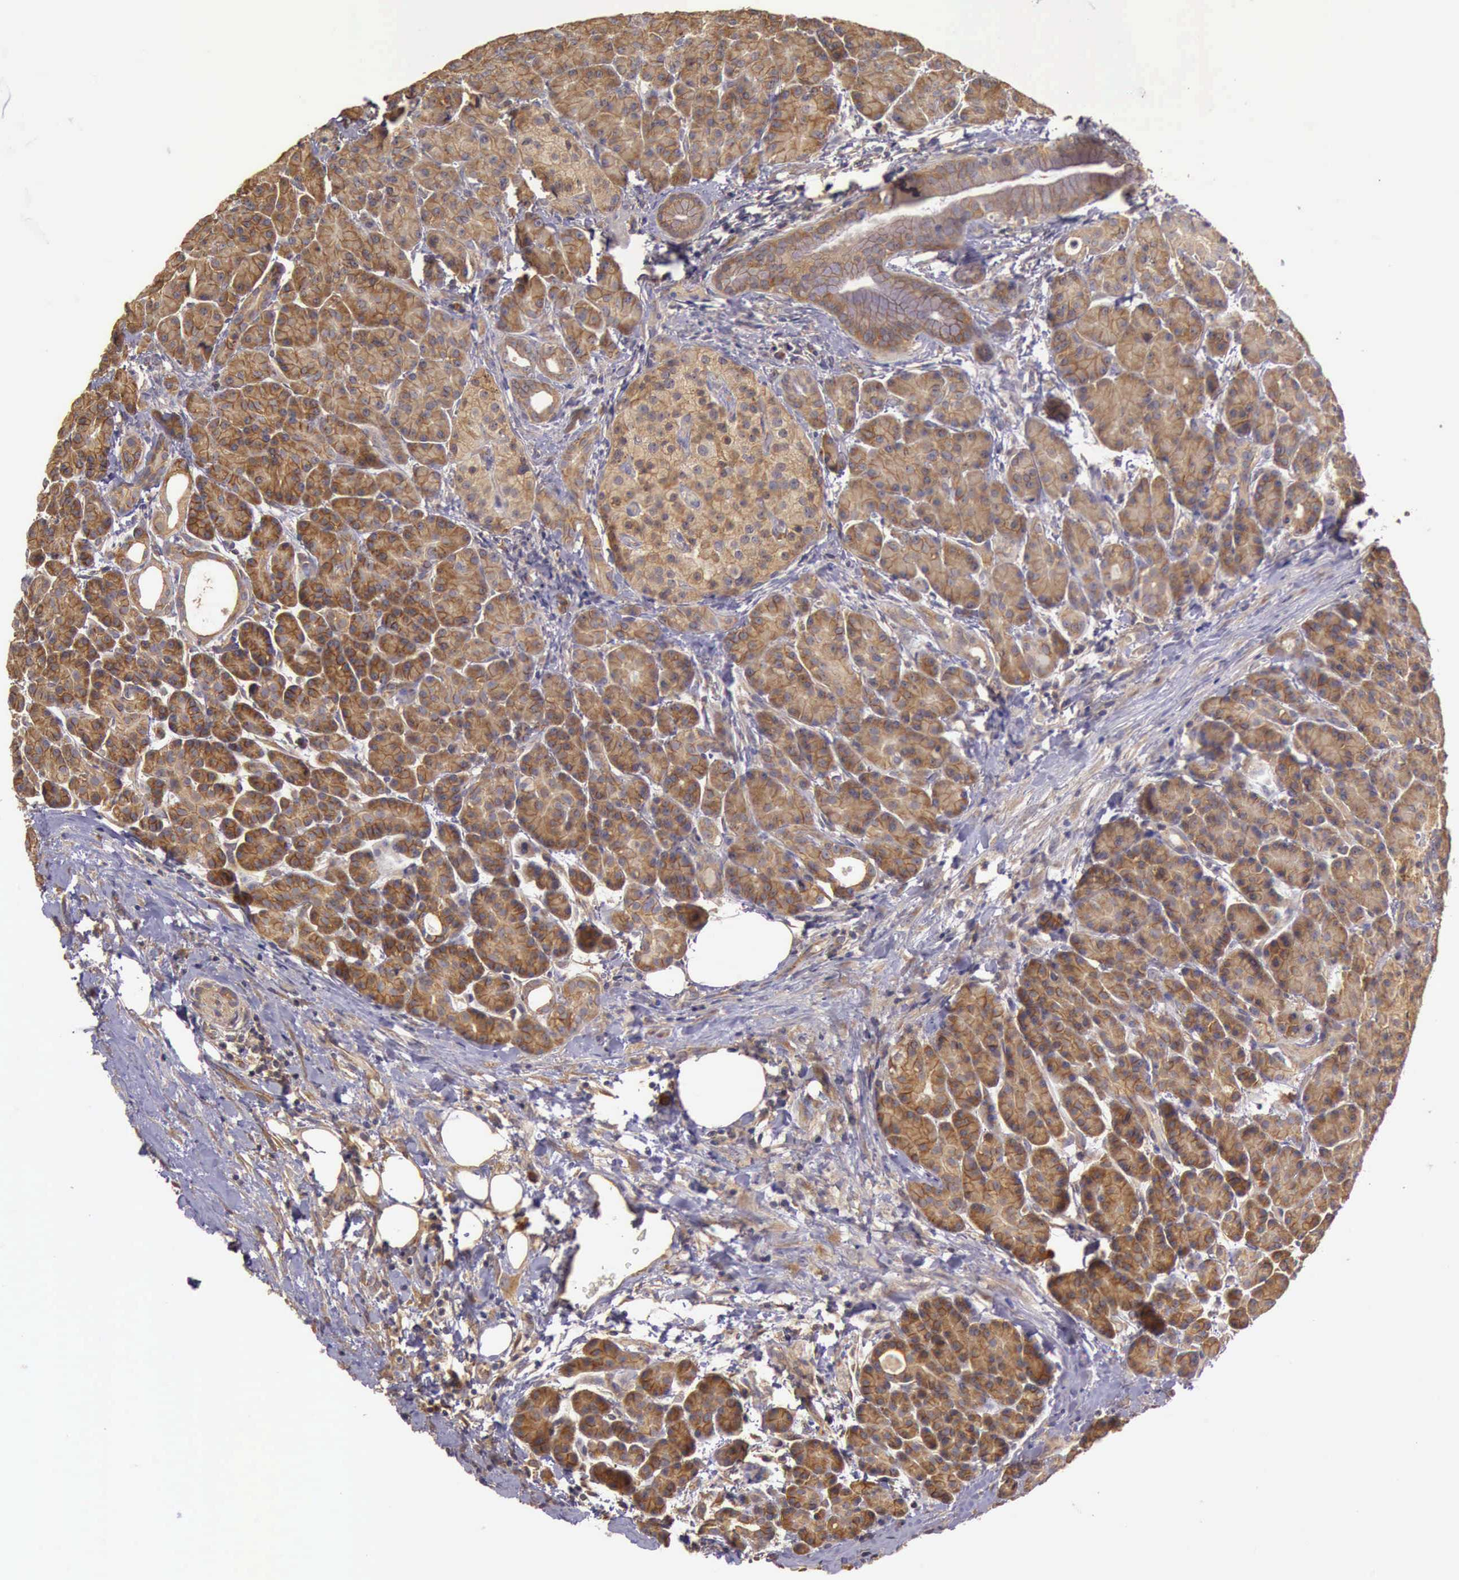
{"staining": {"intensity": "strong", "quantity": ">75%", "location": "cytoplasmic/membranous"}, "tissue": "pancreas", "cell_type": "Exocrine glandular cells", "image_type": "normal", "snomed": [{"axis": "morphology", "description": "Normal tissue, NOS"}, {"axis": "topography", "description": "Pancreas"}], "caption": "The image displays immunohistochemical staining of unremarkable pancreas. There is strong cytoplasmic/membranous positivity is identified in about >75% of exocrine glandular cells. Nuclei are stained in blue.", "gene": "EIF5", "patient": {"sex": "female", "age": 77}}